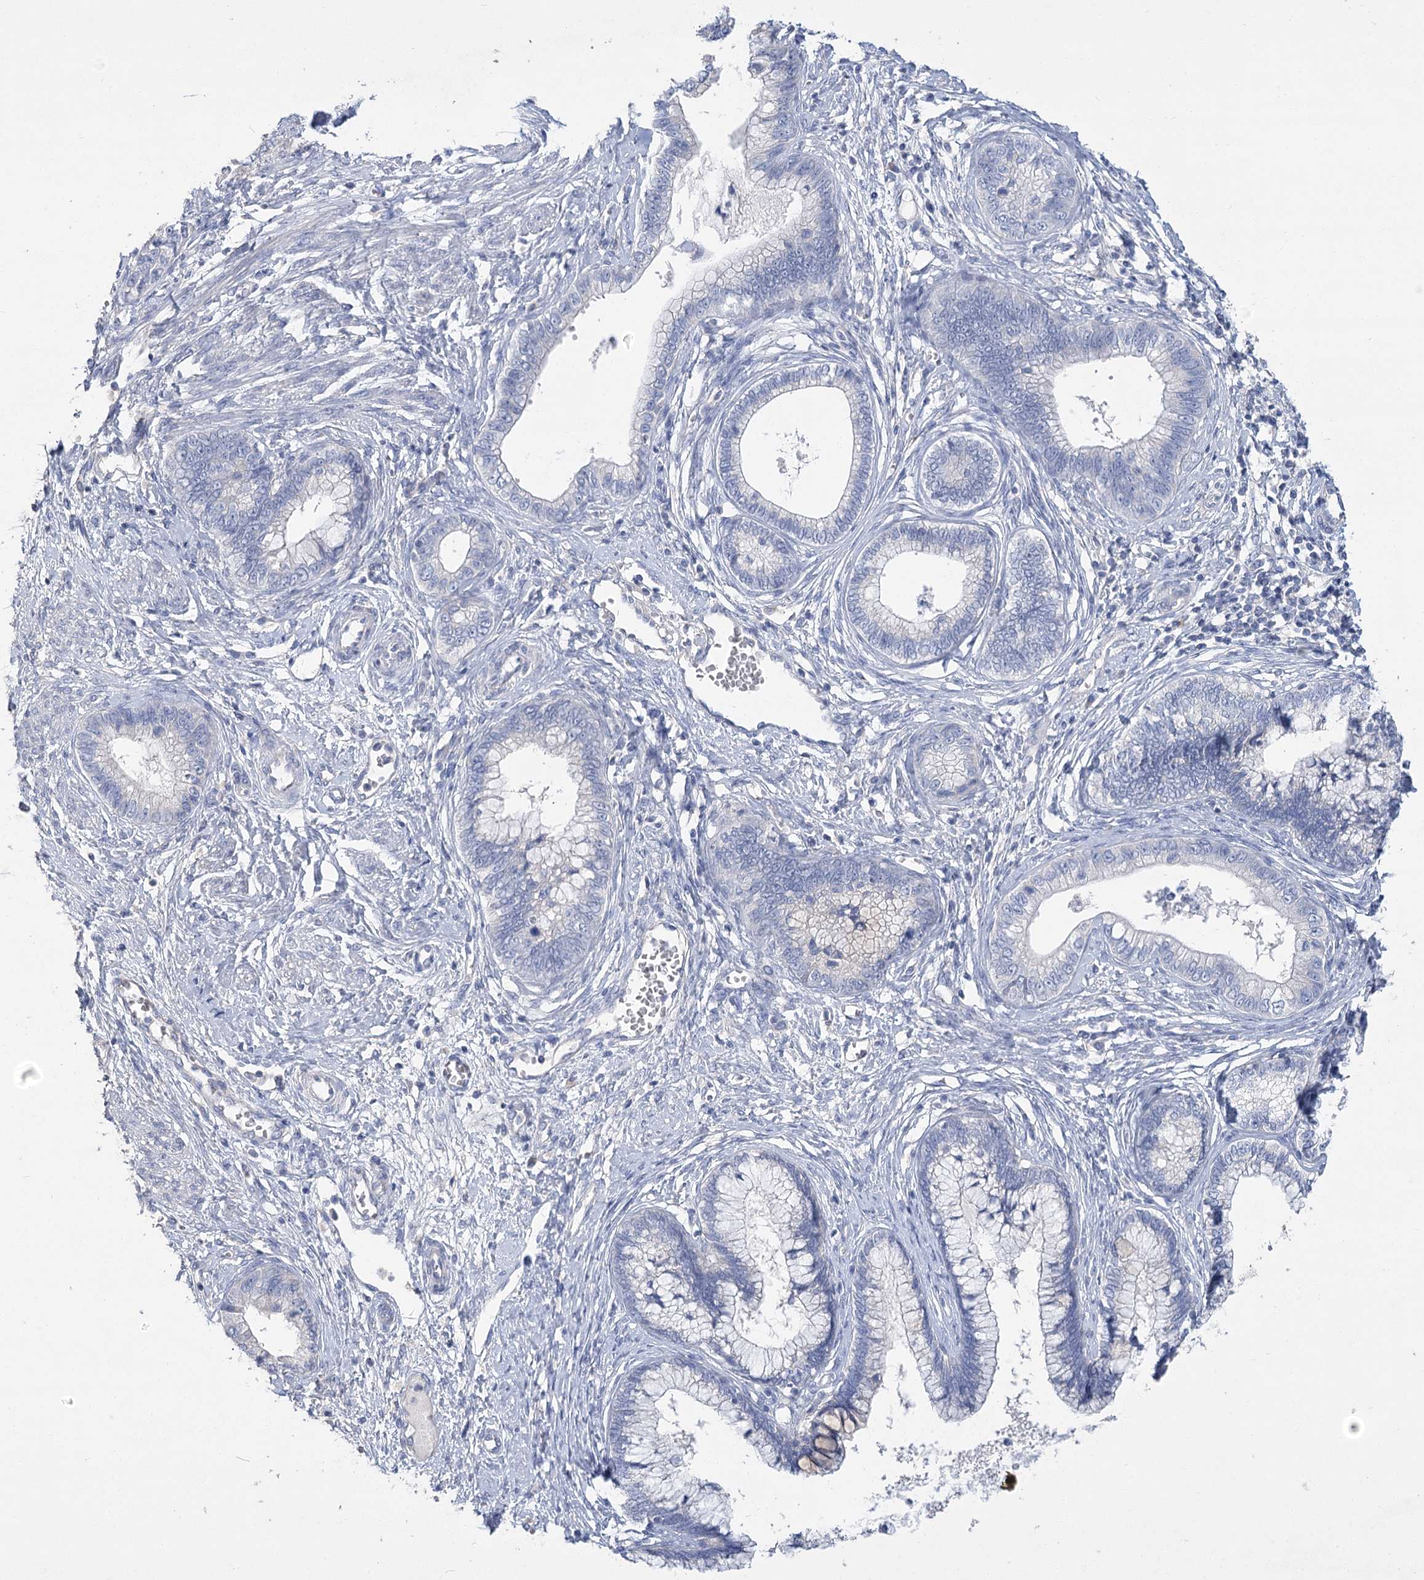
{"staining": {"intensity": "negative", "quantity": "none", "location": "none"}, "tissue": "cervical cancer", "cell_type": "Tumor cells", "image_type": "cancer", "snomed": [{"axis": "morphology", "description": "Adenocarcinoma, NOS"}, {"axis": "topography", "description": "Cervix"}], "caption": "There is no significant expression in tumor cells of cervical adenocarcinoma. (Brightfield microscopy of DAB (3,3'-diaminobenzidine) IHC at high magnification).", "gene": "SLC9A3", "patient": {"sex": "female", "age": 44}}